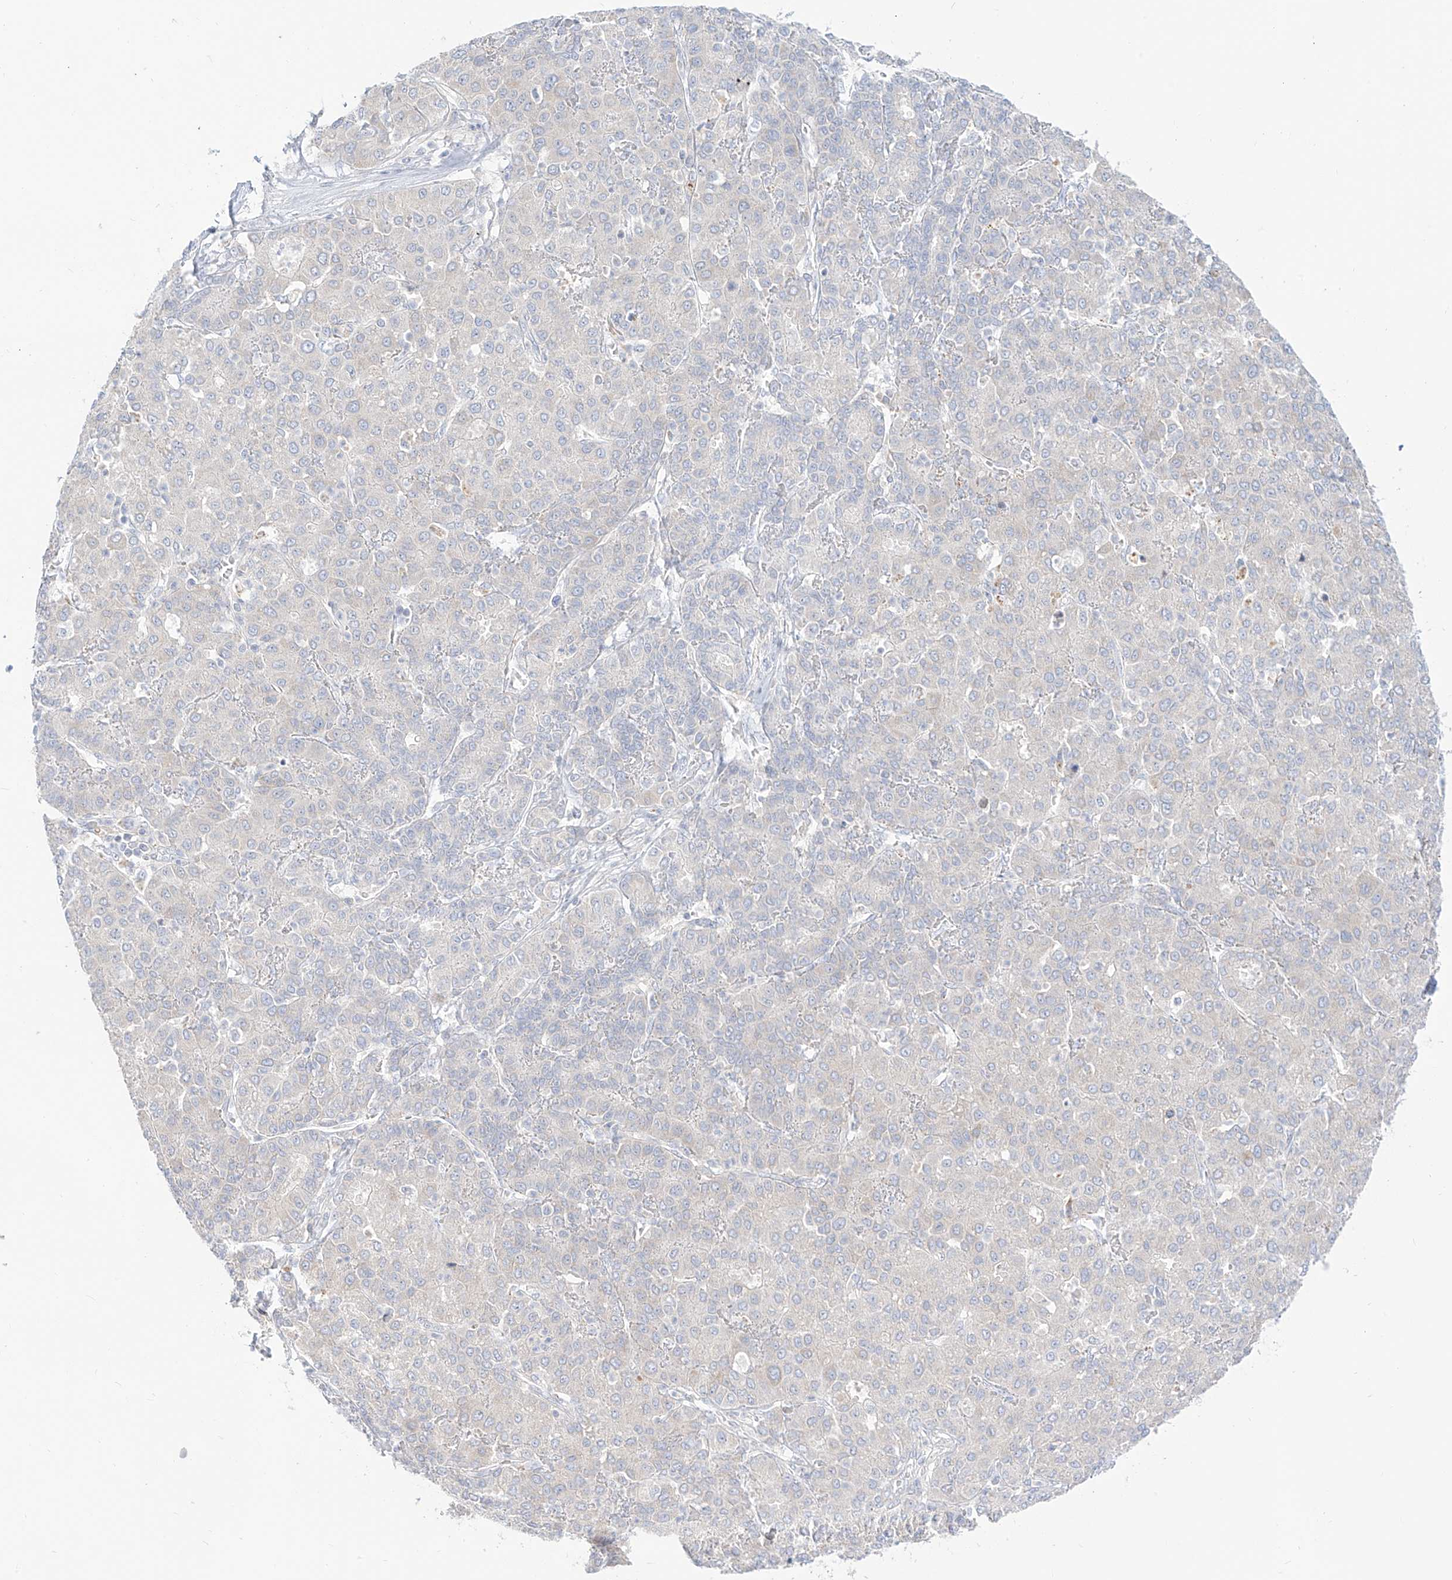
{"staining": {"intensity": "negative", "quantity": "none", "location": "none"}, "tissue": "liver cancer", "cell_type": "Tumor cells", "image_type": "cancer", "snomed": [{"axis": "morphology", "description": "Carcinoma, Hepatocellular, NOS"}, {"axis": "topography", "description": "Liver"}], "caption": "Immunohistochemistry (IHC) histopathology image of human liver cancer (hepatocellular carcinoma) stained for a protein (brown), which shows no expression in tumor cells.", "gene": "SYTL3", "patient": {"sex": "male", "age": 65}}